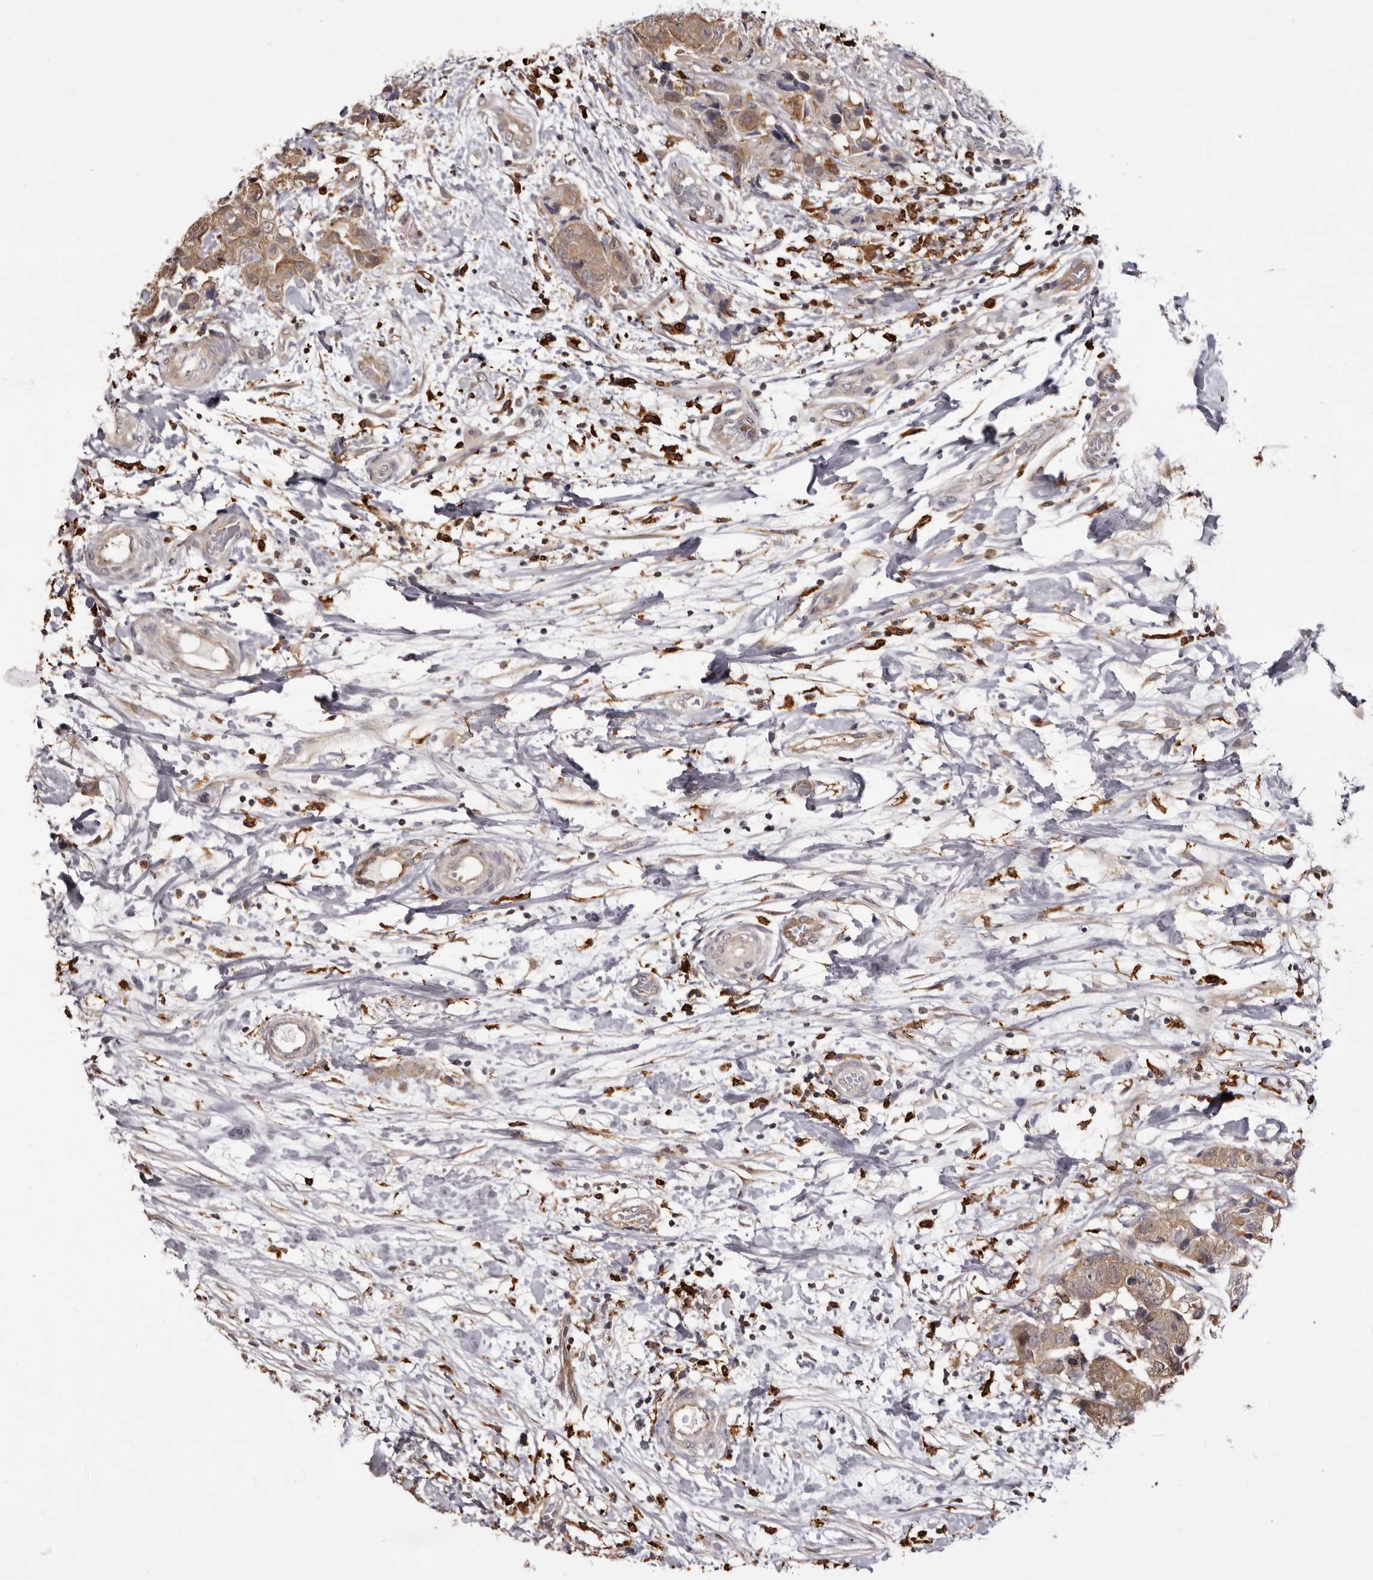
{"staining": {"intensity": "moderate", "quantity": ">75%", "location": "cytoplasmic/membranous"}, "tissue": "breast cancer", "cell_type": "Tumor cells", "image_type": "cancer", "snomed": [{"axis": "morphology", "description": "Duct carcinoma"}, {"axis": "topography", "description": "Breast"}], "caption": "Immunohistochemical staining of human invasive ductal carcinoma (breast) shows moderate cytoplasmic/membranous protein staining in about >75% of tumor cells.", "gene": "TNNI1", "patient": {"sex": "female", "age": 62}}